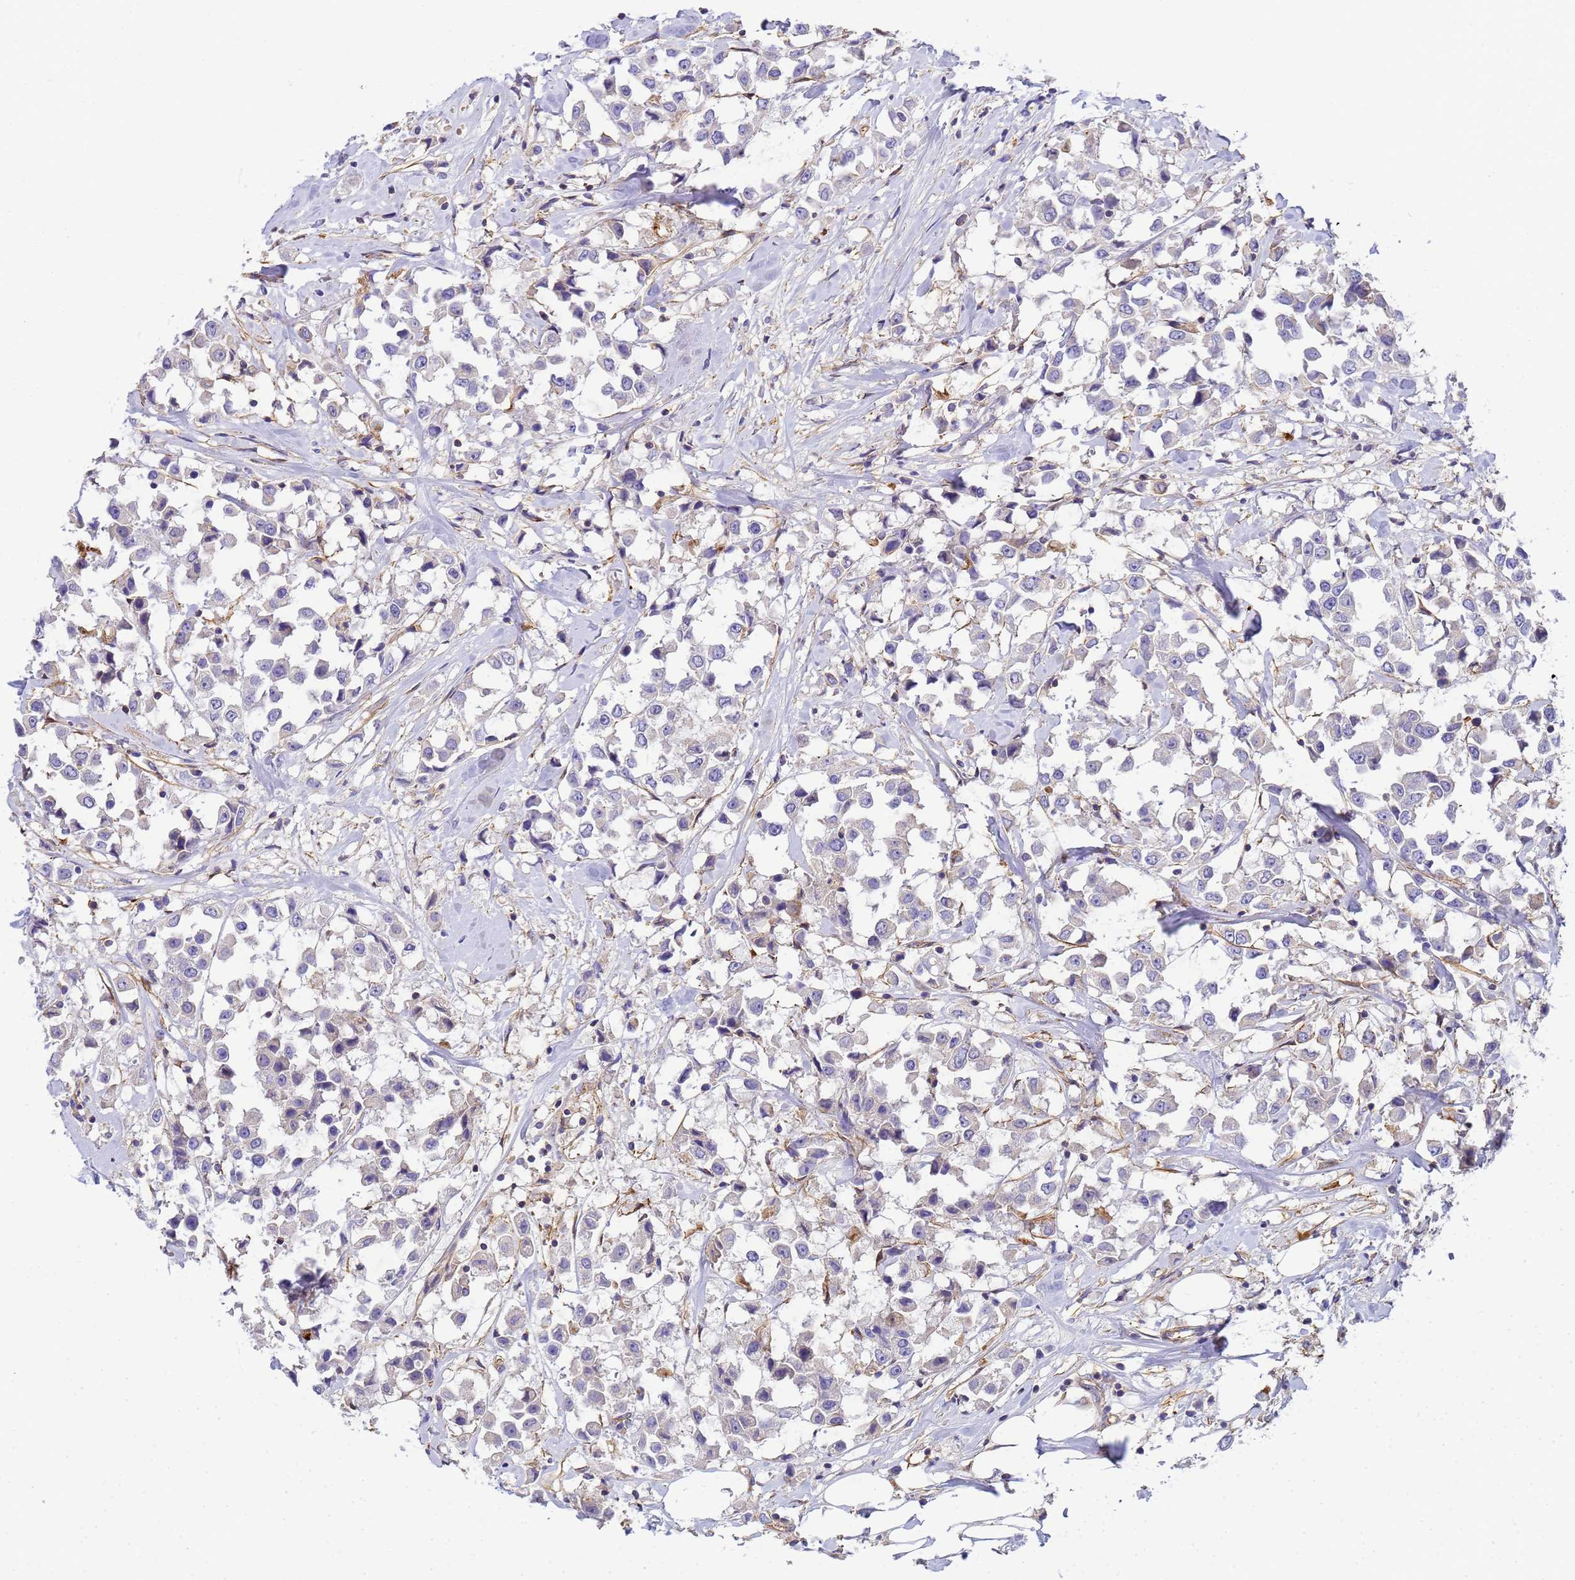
{"staining": {"intensity": "negative", "quantity": "none", "location": "none"}, "tissue": "breast cancer", "cell_type": "Tumor cells", "image_type": "cancer", "snomed": [{"axis": "morphology", "description": "Duct carcinoma"}, {"axis": "topography", "description": "Breast"}], "caption": "Breast cancer (infiltrating ductal carcinoma) was stained to show a protein in brown. There is no significant staining in tumor cells. (Brightfield microscopy of DAB (3,3'-diaminobenzidine) immunohistochemistry (IHC) at high magnification).", "gene": "MYL12A", "patient": {"sex": "female", "age": 61}}